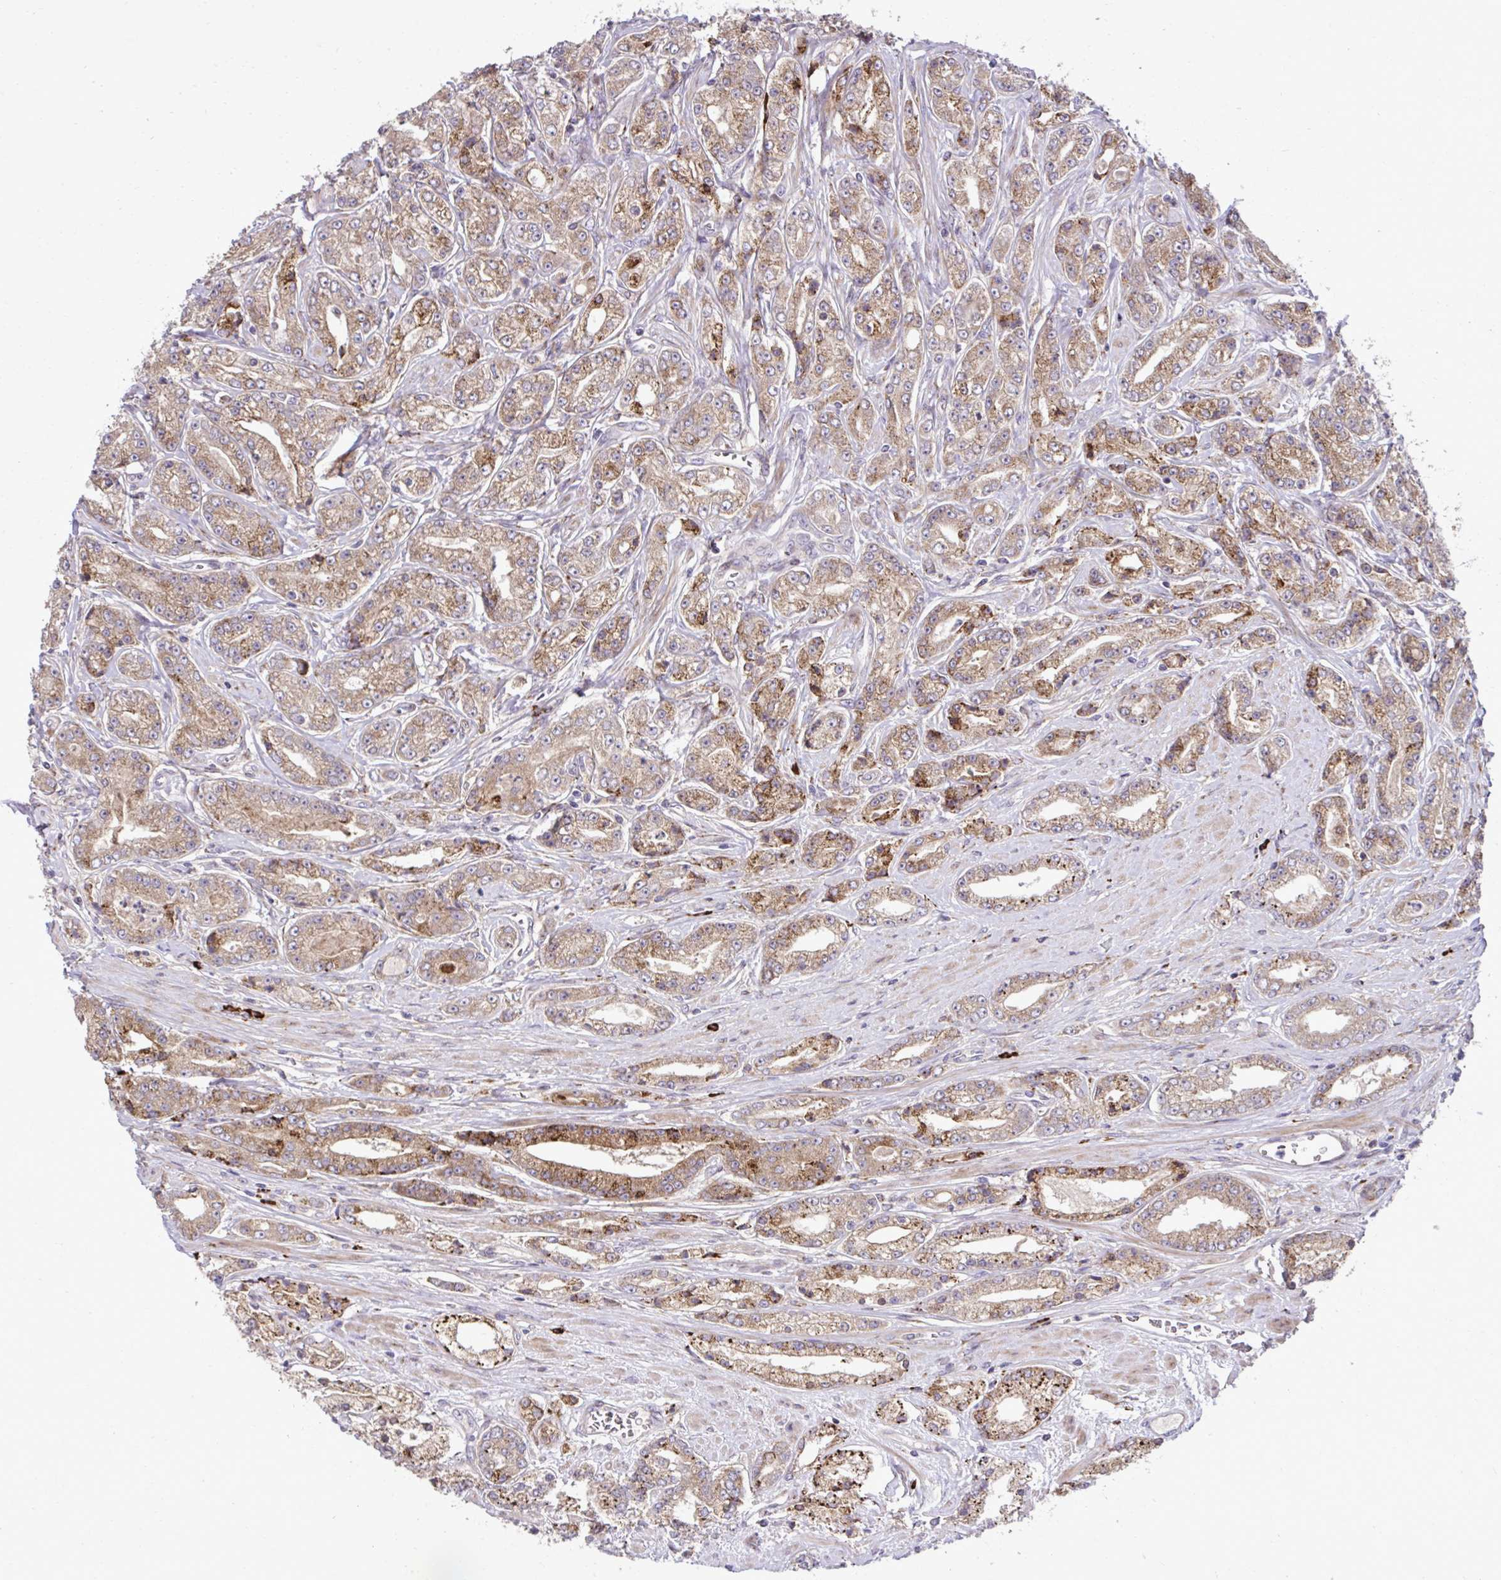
{"staining": {"intensity": "moderate", "quantity": ">75%", "location": "cytoplasmic/membranous"}, "tissue": "prostate cancer", "cell_type": "Tumor cells", "image_type": "cancer", "snomed": [{"axis": "morphology", "description": "Adenocarcinoma, High grade"}, {"axis": "topography", "description": "Prostate"}], "caption": "A brown stain labels moderate cytoplasmic/membranous expression of a protein in human prostate adenocarcinoma (high-grade) tumor cells.", "gene": "LIMS1", "patient": {"sex": "male", "age": 66}}